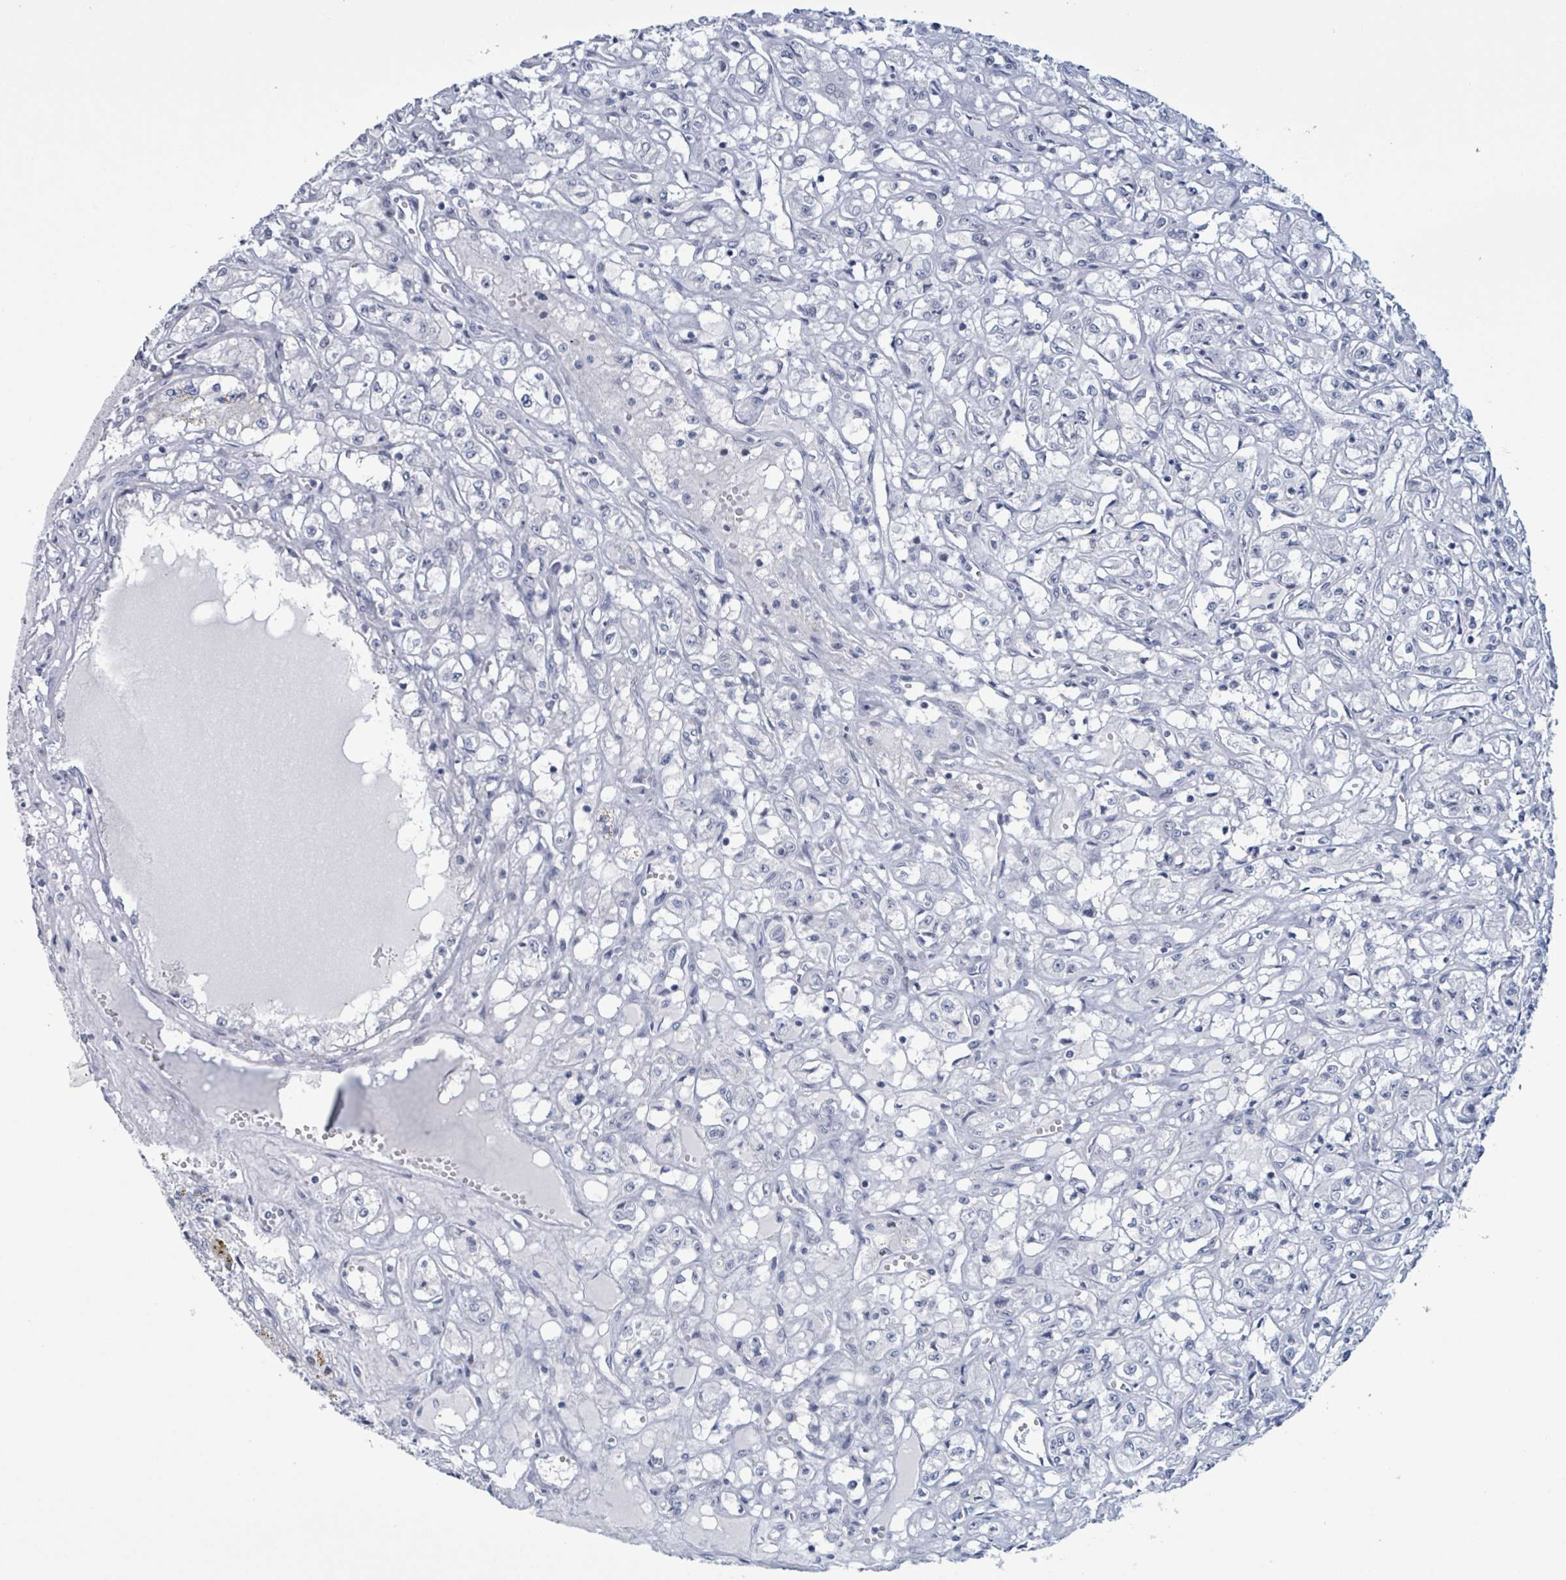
{"staining": {"intensity": "negative", "quantity": "none", "location": "none"}, "tissue": "renal cancer", "cell_type": "Tumor cells", "image_type": "cancer", "snomed": [{"axis": "morphology", "description": "Adenocarcinoma, NOS"}, {"axis": "topography", "description": "Kidney"}], "caption": "The histopathology image exhibits no staining of tumor cells in renal cancer (adenocarcinoma).", "gene": "CT45A5", "patient": {"sex": "male", "age": 56}}